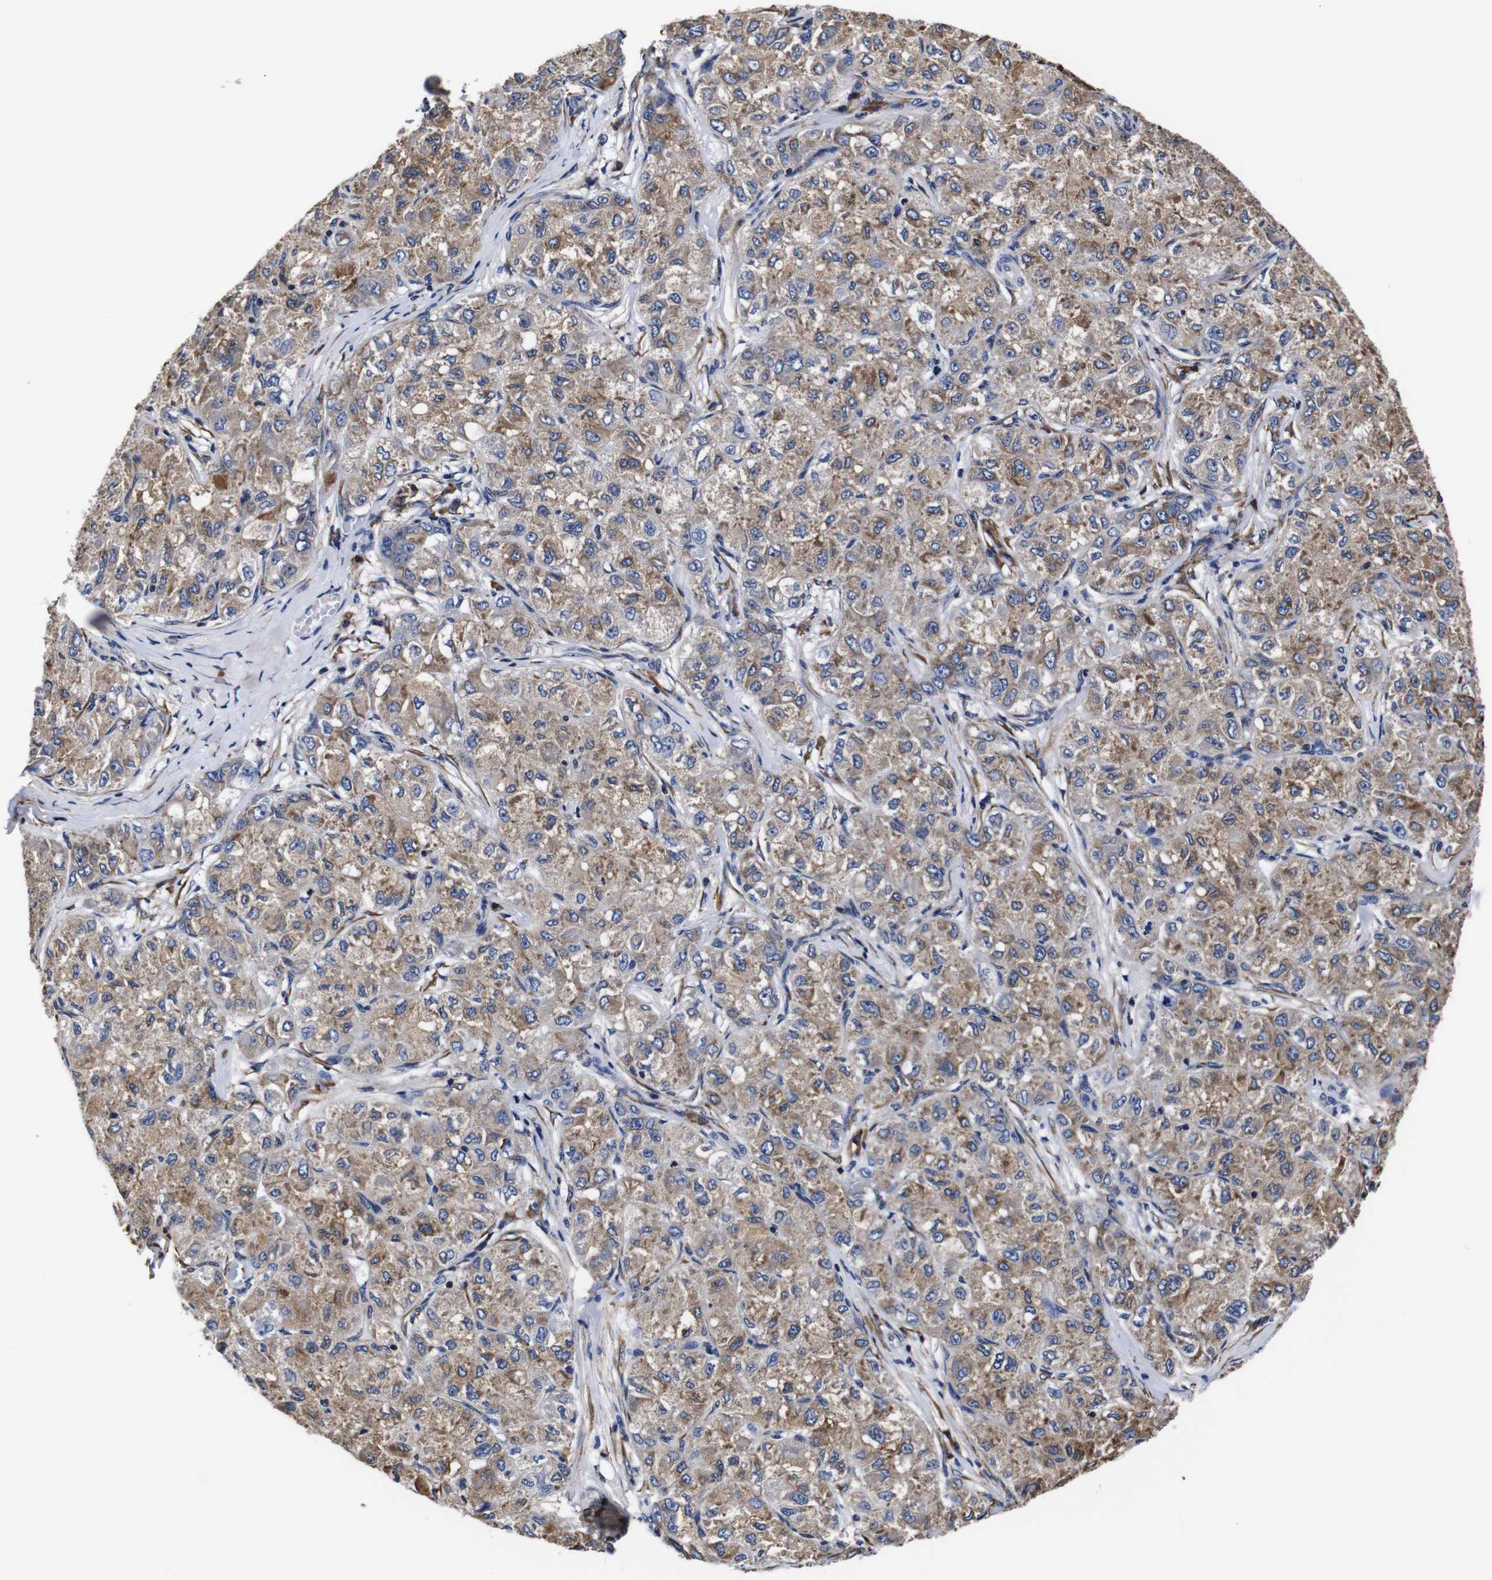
{"staining": {"intensity": "moderate", "quantity": ">75%", "location": "cytoplasmic/membranous"}, "tissue": "liver cancer", "cell_type": "Tumor cells", "image_type": "cancer", "snomed": [{"axis": "morphology", "description": "Carcinoma, Hepatocellular, NOS"}, {"axis": "topography", "description": "Liver"}], "caption": "Brown immunohistochemical staining in hepatocellular carcinoma (liver) shows moderate cytoplasmic/membranous staining in about >75% of tumor cells.", "gene": "PPIB", "patient": {"sex": "male", "age": 80}}